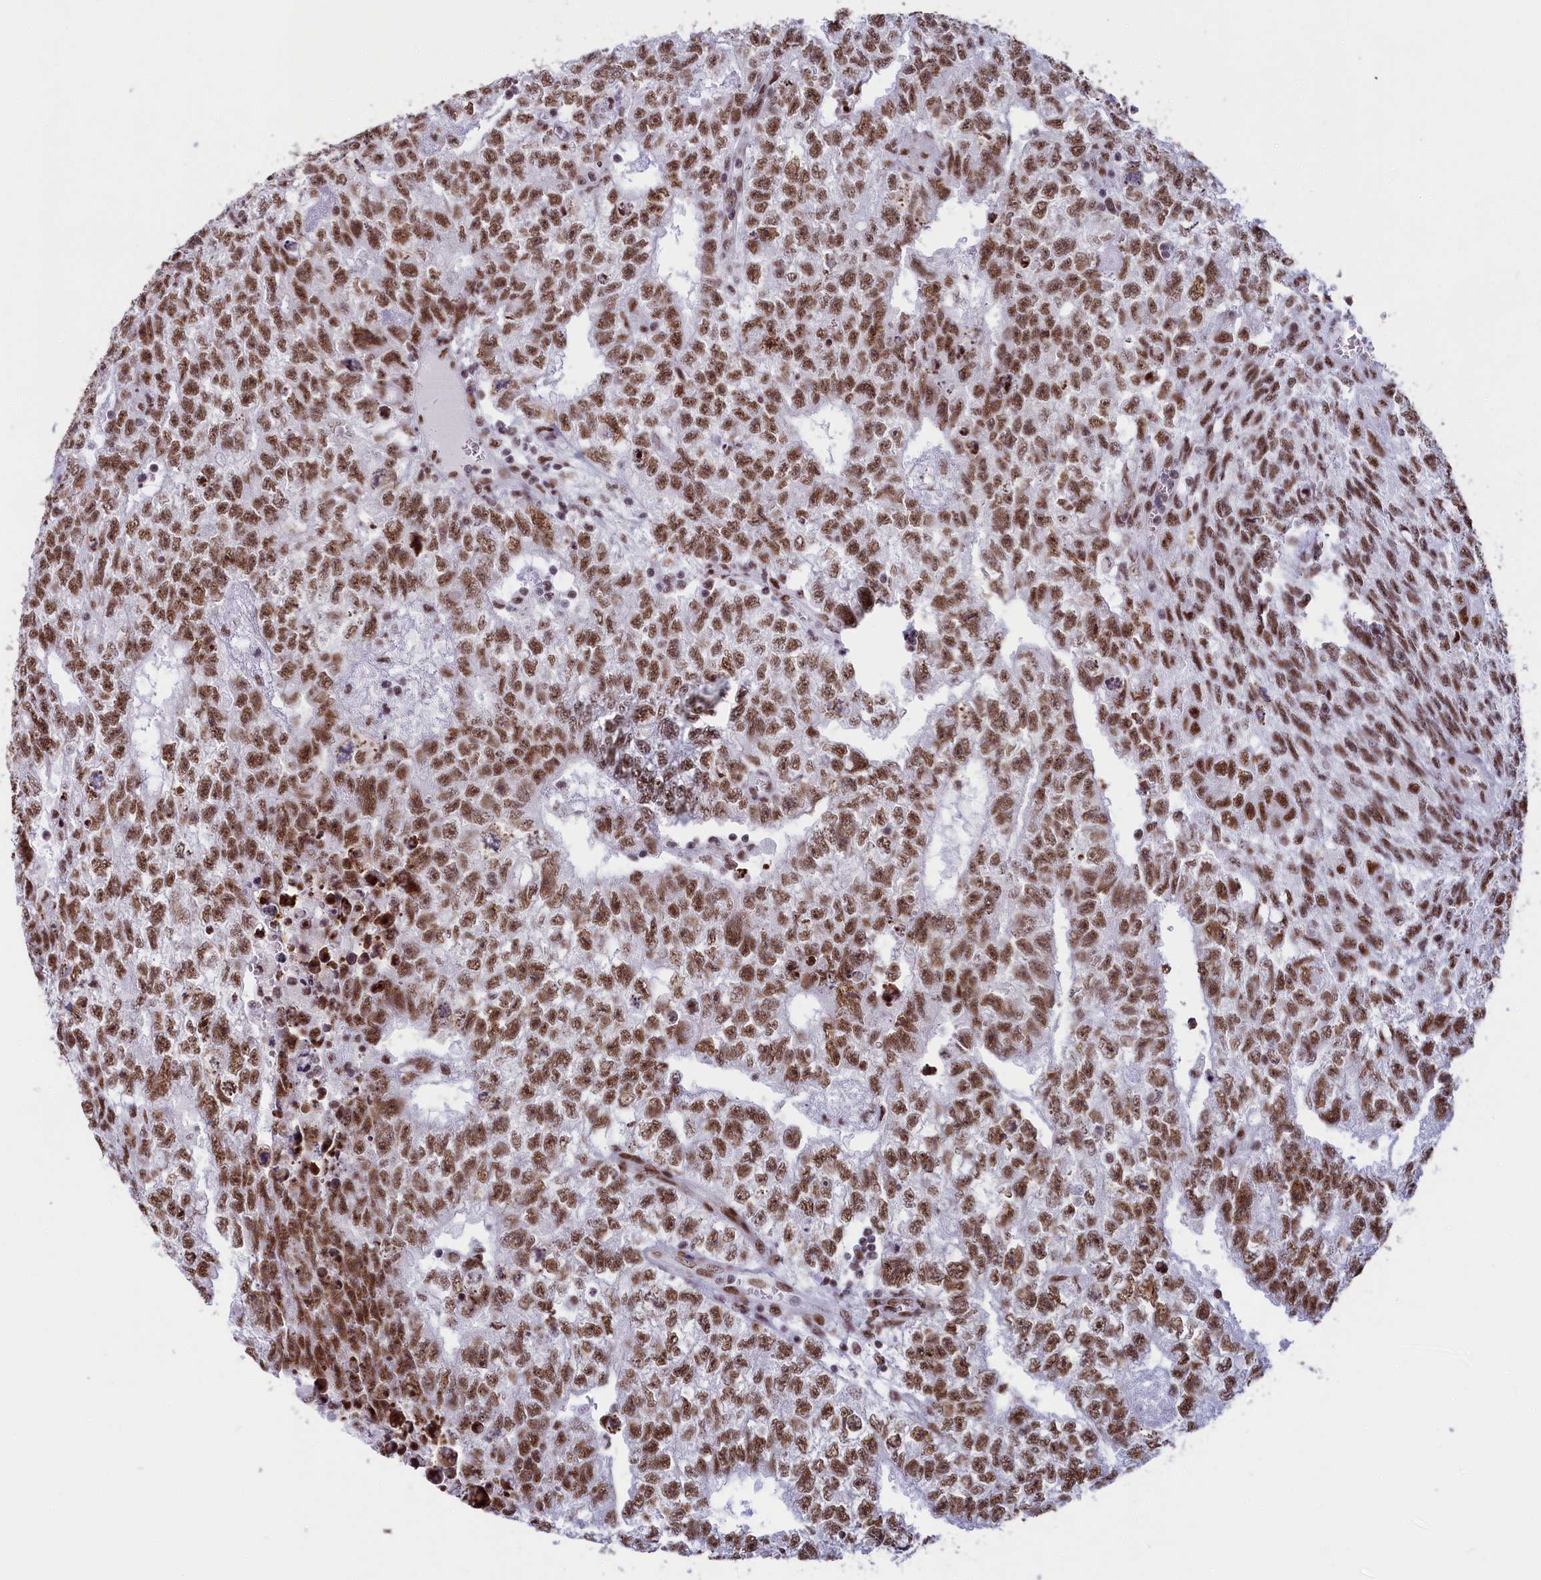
{"staining": {"intensity": "moderate", "quantity": ">75%", "location": "nuclear"}, "tissue": "testis cancer", "cell_type": "Tumor cells", "image_type": "cancer", "snomed": [{"axis": "morphology", "description": "Carcinoma, Embryonal, NOS"}, {"axis": "topography", "description": "Testis"}], "caption": "DAB immunohistochemical staining of human embryonal carcinoma (testis) displays moderate nuclear protein positivity in about >75% of tumor cells.", "gene": "SNRNP70", "patient": {"sex": "male", "age": 26}}